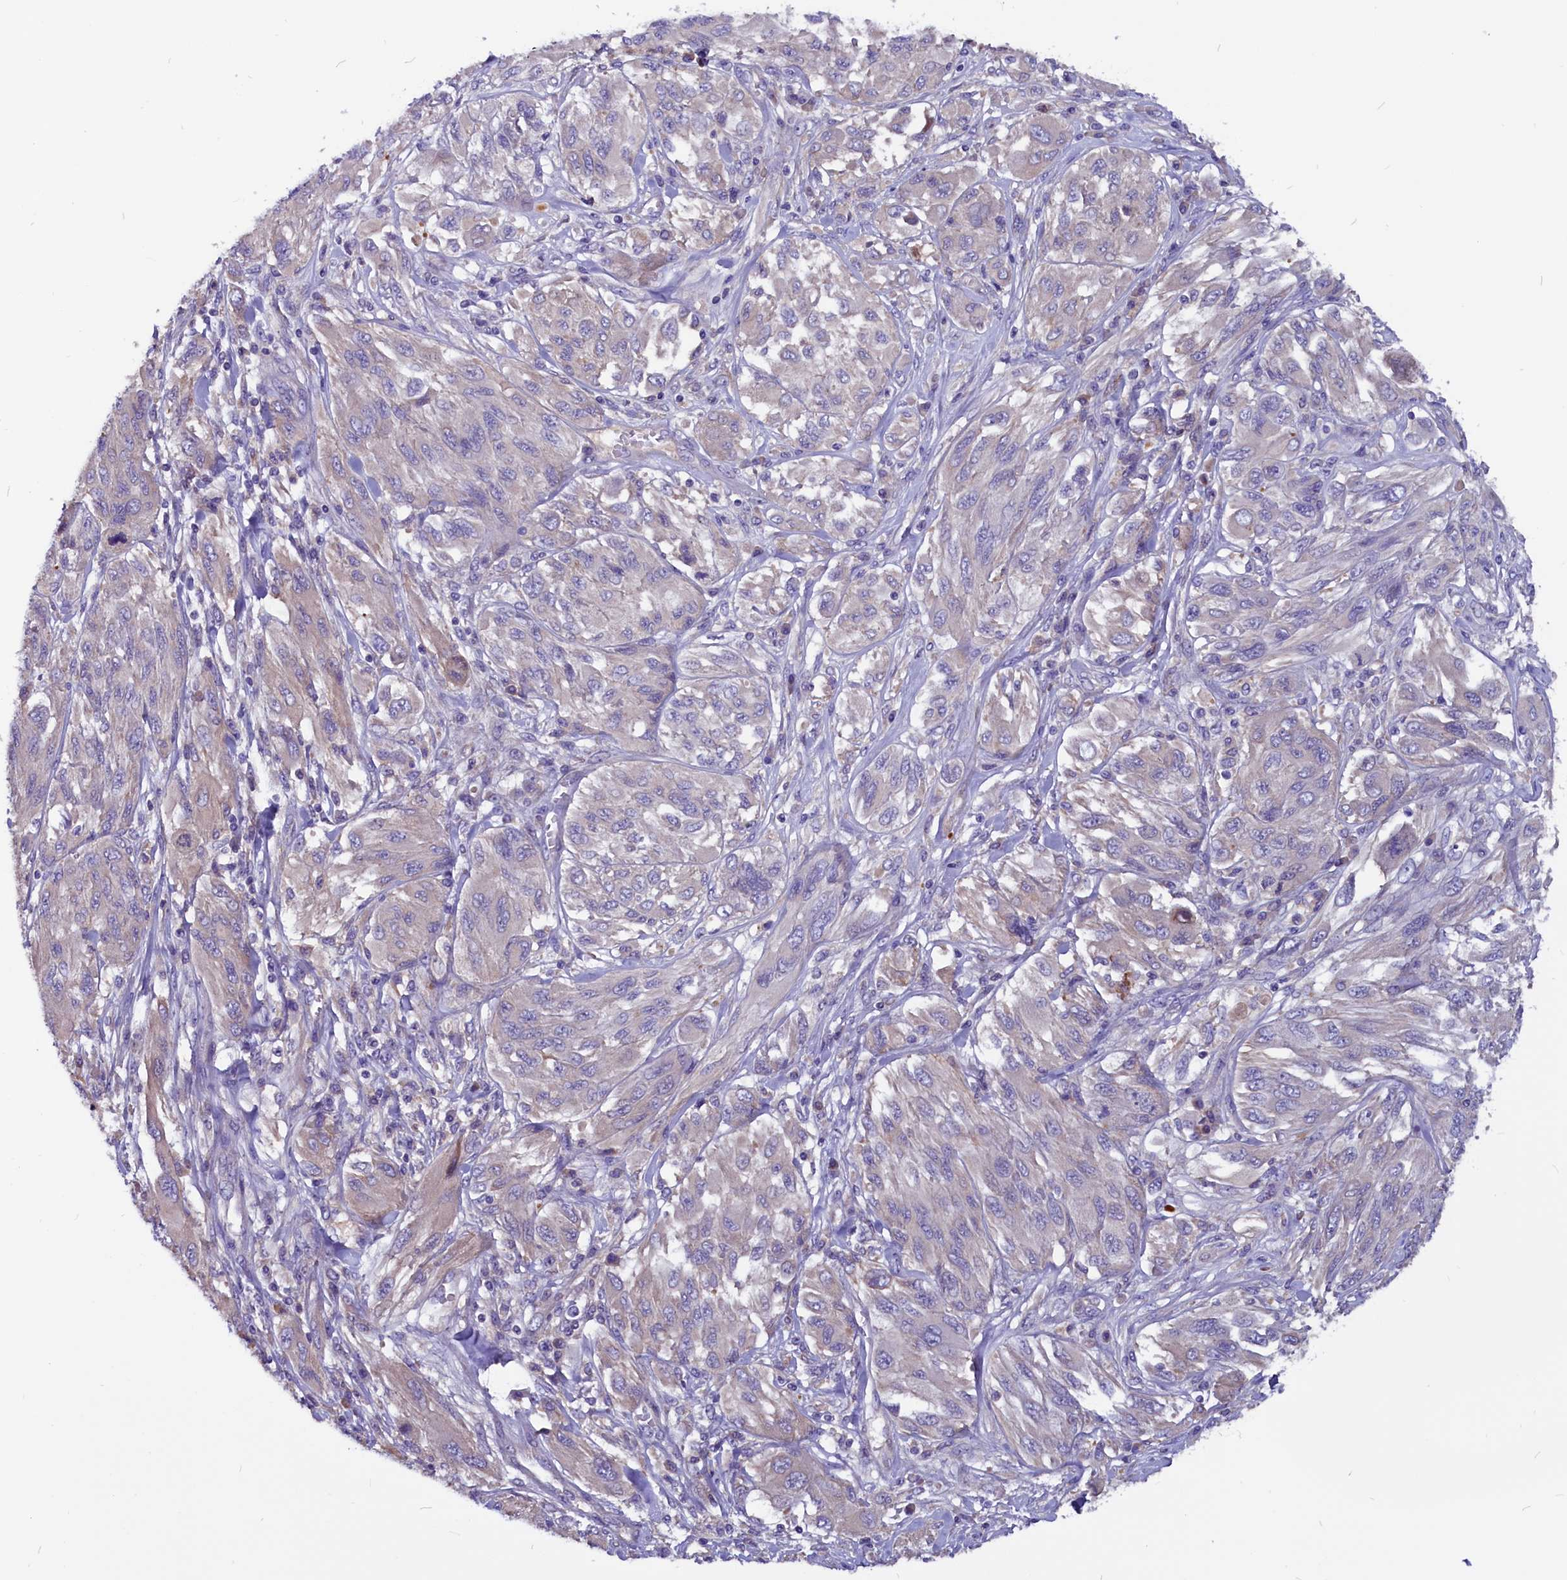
{"staining": {"intensity": "negative", "quantity": "none", "location": "none"}, "tissue": "melanoma", "cell_type": "Tumor cells", "image_type": "cancer", "snomed": [{"axis": "morphology", "description": "Malignant melanoma, NOS"}, {"axis": "topography", "description": "Skin"}], "caption": "Immunohistochemistry micrograph of neoplastic tissue: melanoma stained with DAB (3,3'-diaminobenzidine) shows no significant protein expression in tumor cells. Brightfield microscopy of IHC stained with DAB (brown) and hematoxylin (blue), captured at high magnification.", "gene": "CCBE1", "patient": {"sex": "female", "age": 91}}